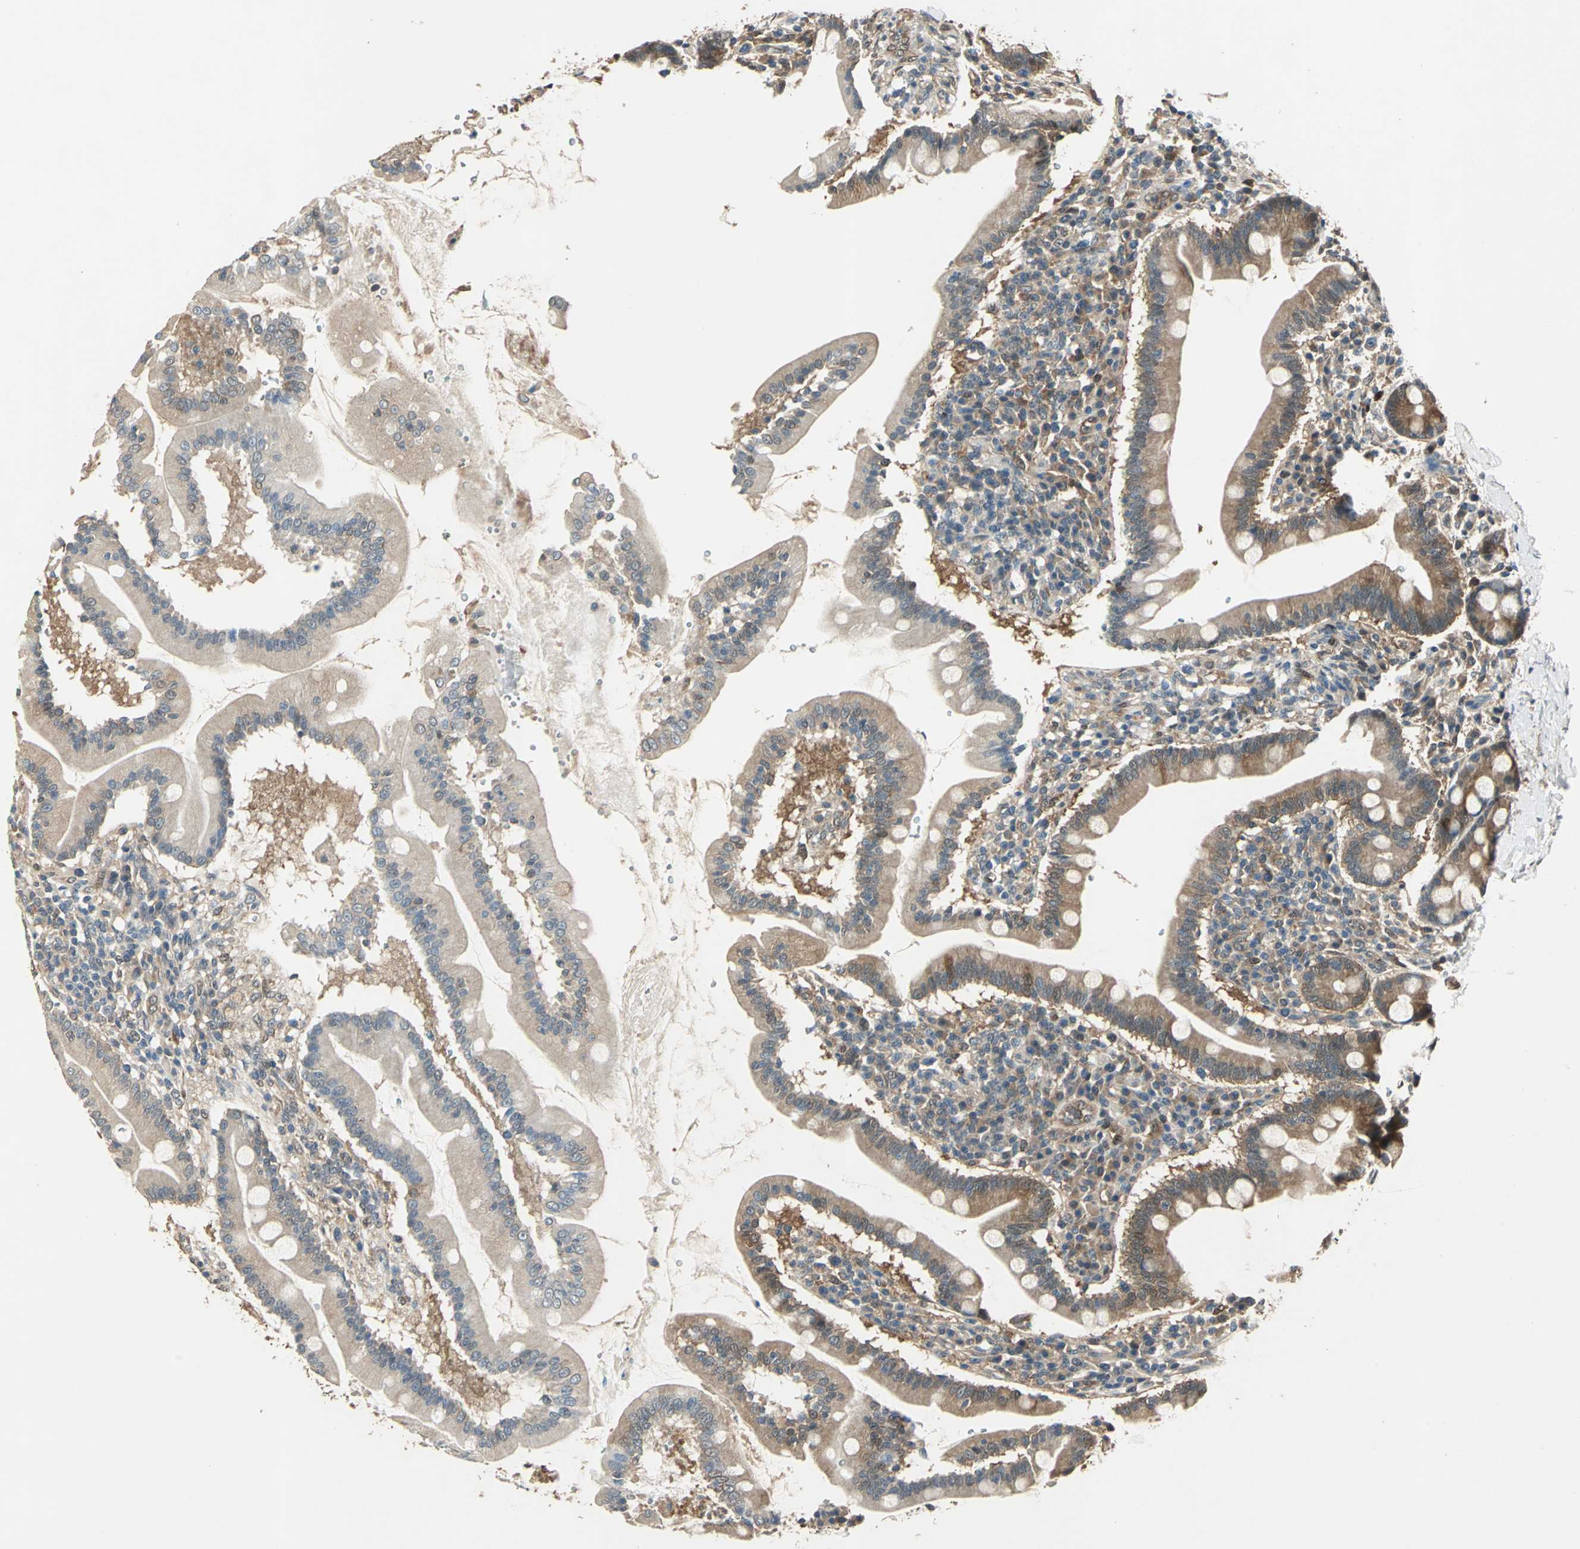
{"staining": {"intensity": "moderate", "quantity": ">75%", "location": "cytoplasmic/membranous,nuclear"}, "tissue": "duodenum", "cell_type": "Glandular cells", "image_type": "normal", "snomed": [{"axis": "morphology", "description": "Normal tissue, NOS"}, {"axis": "topography", "description": "Duodenum"}], "caption": "Immunohistochemical staining of normal human duodenum reveals medium levels of moderate cytoplasmic/membranous,nuclear expression in about >75% of glandular cells.", "gene": "RRM2B", "patient": {"sex": "male", "age": 50}}